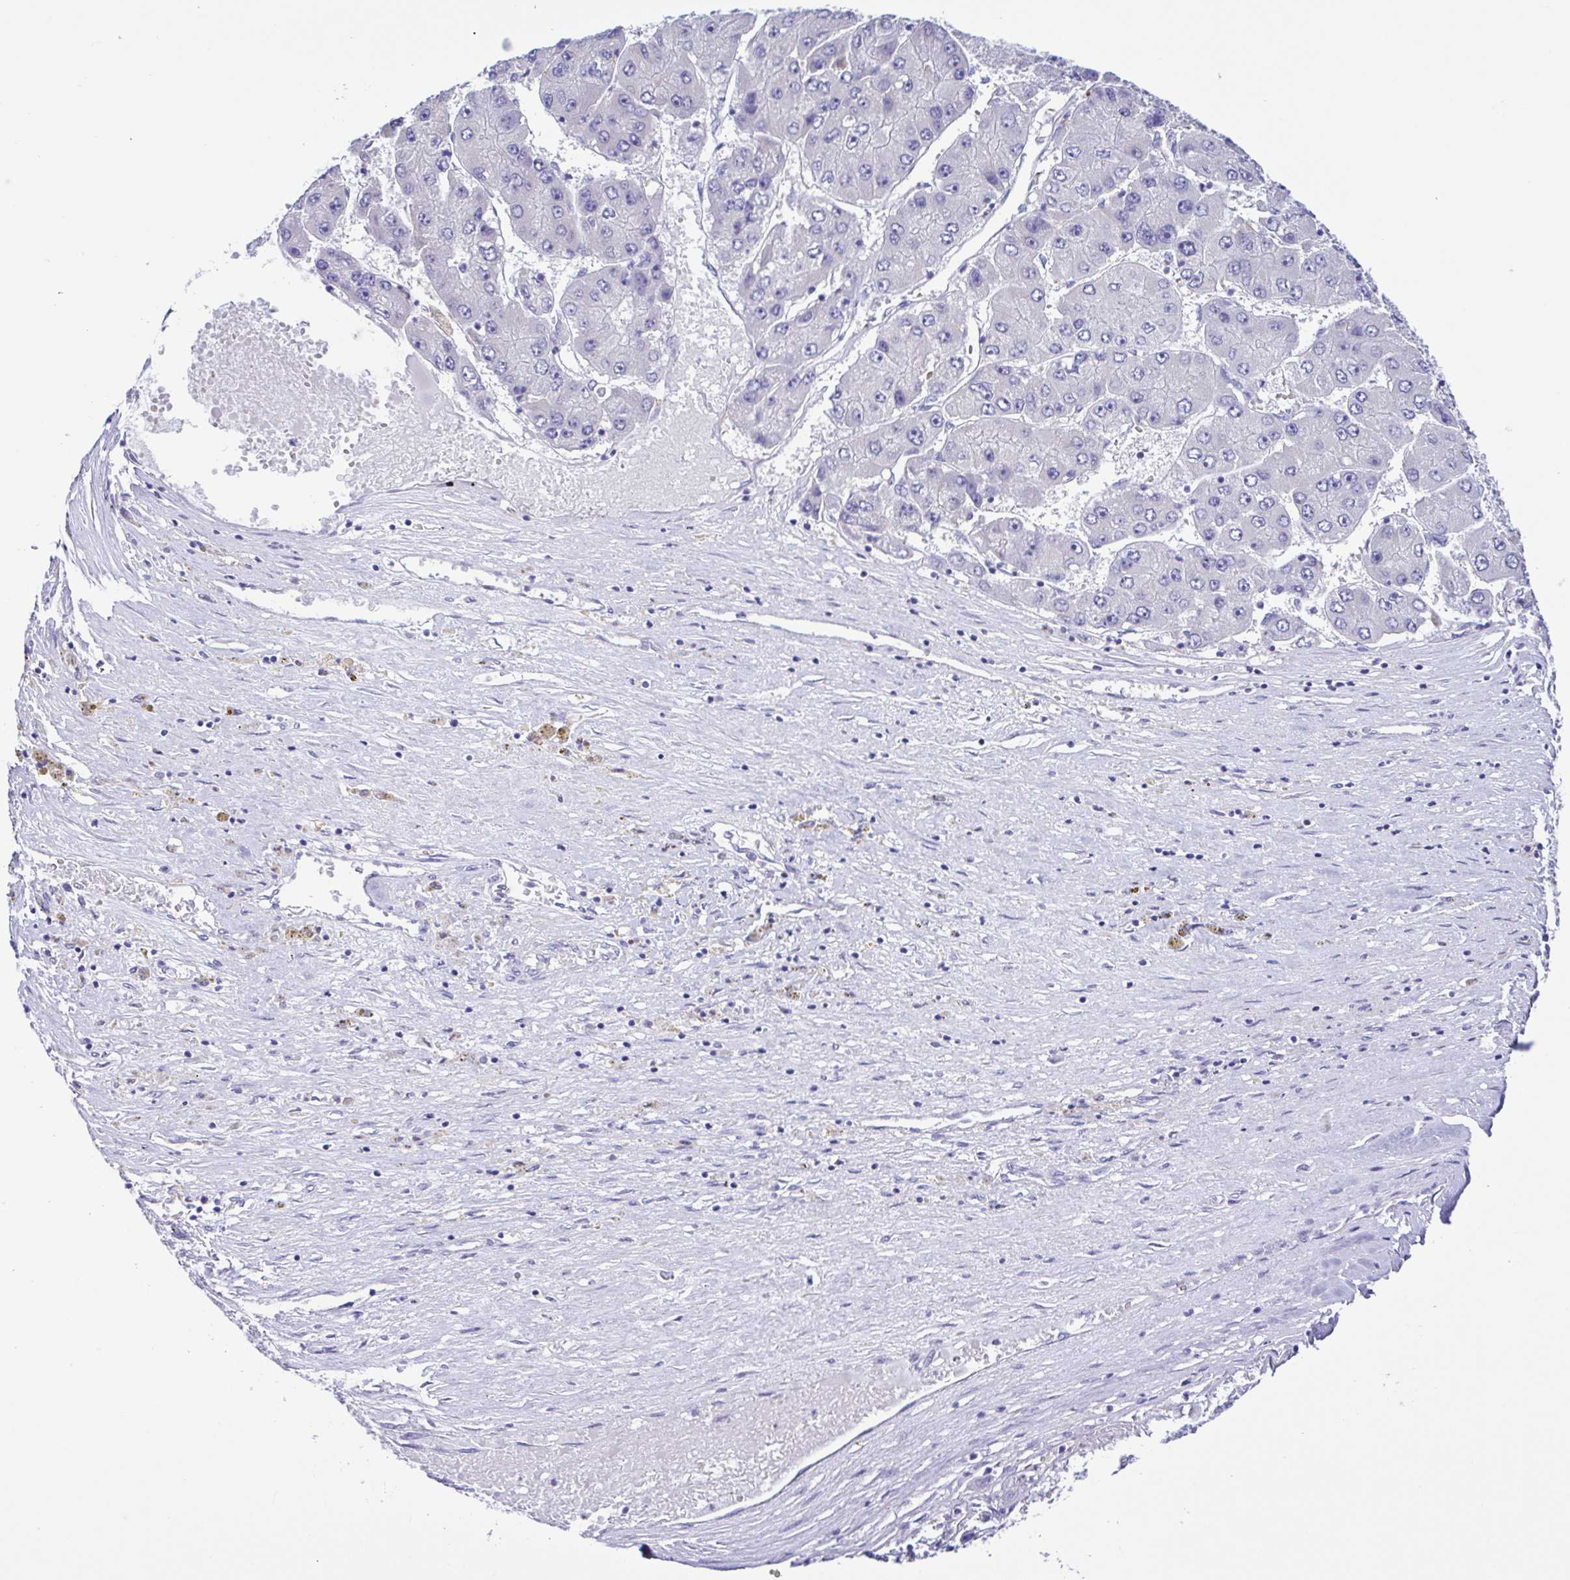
{"staining": {"intensity": "negative", "quantity": "none", "location": "none"}, "tissue": "liver cancer", "cell_type": "Tumor cells", "image_type": "cancer", "snomed": [{"axis": "morphology", "description": "Carcinoma, Hepatocellular, NOS"}, {"axis": "topography", "description": "Liver"}], "caption": "Liver cancer (hepatocellular carcinoma) stained for a protein using immunohistochemistry displays no expression tumor cells.", "gene": "CD72", "patient": {"sex": "female", "age": 61}}